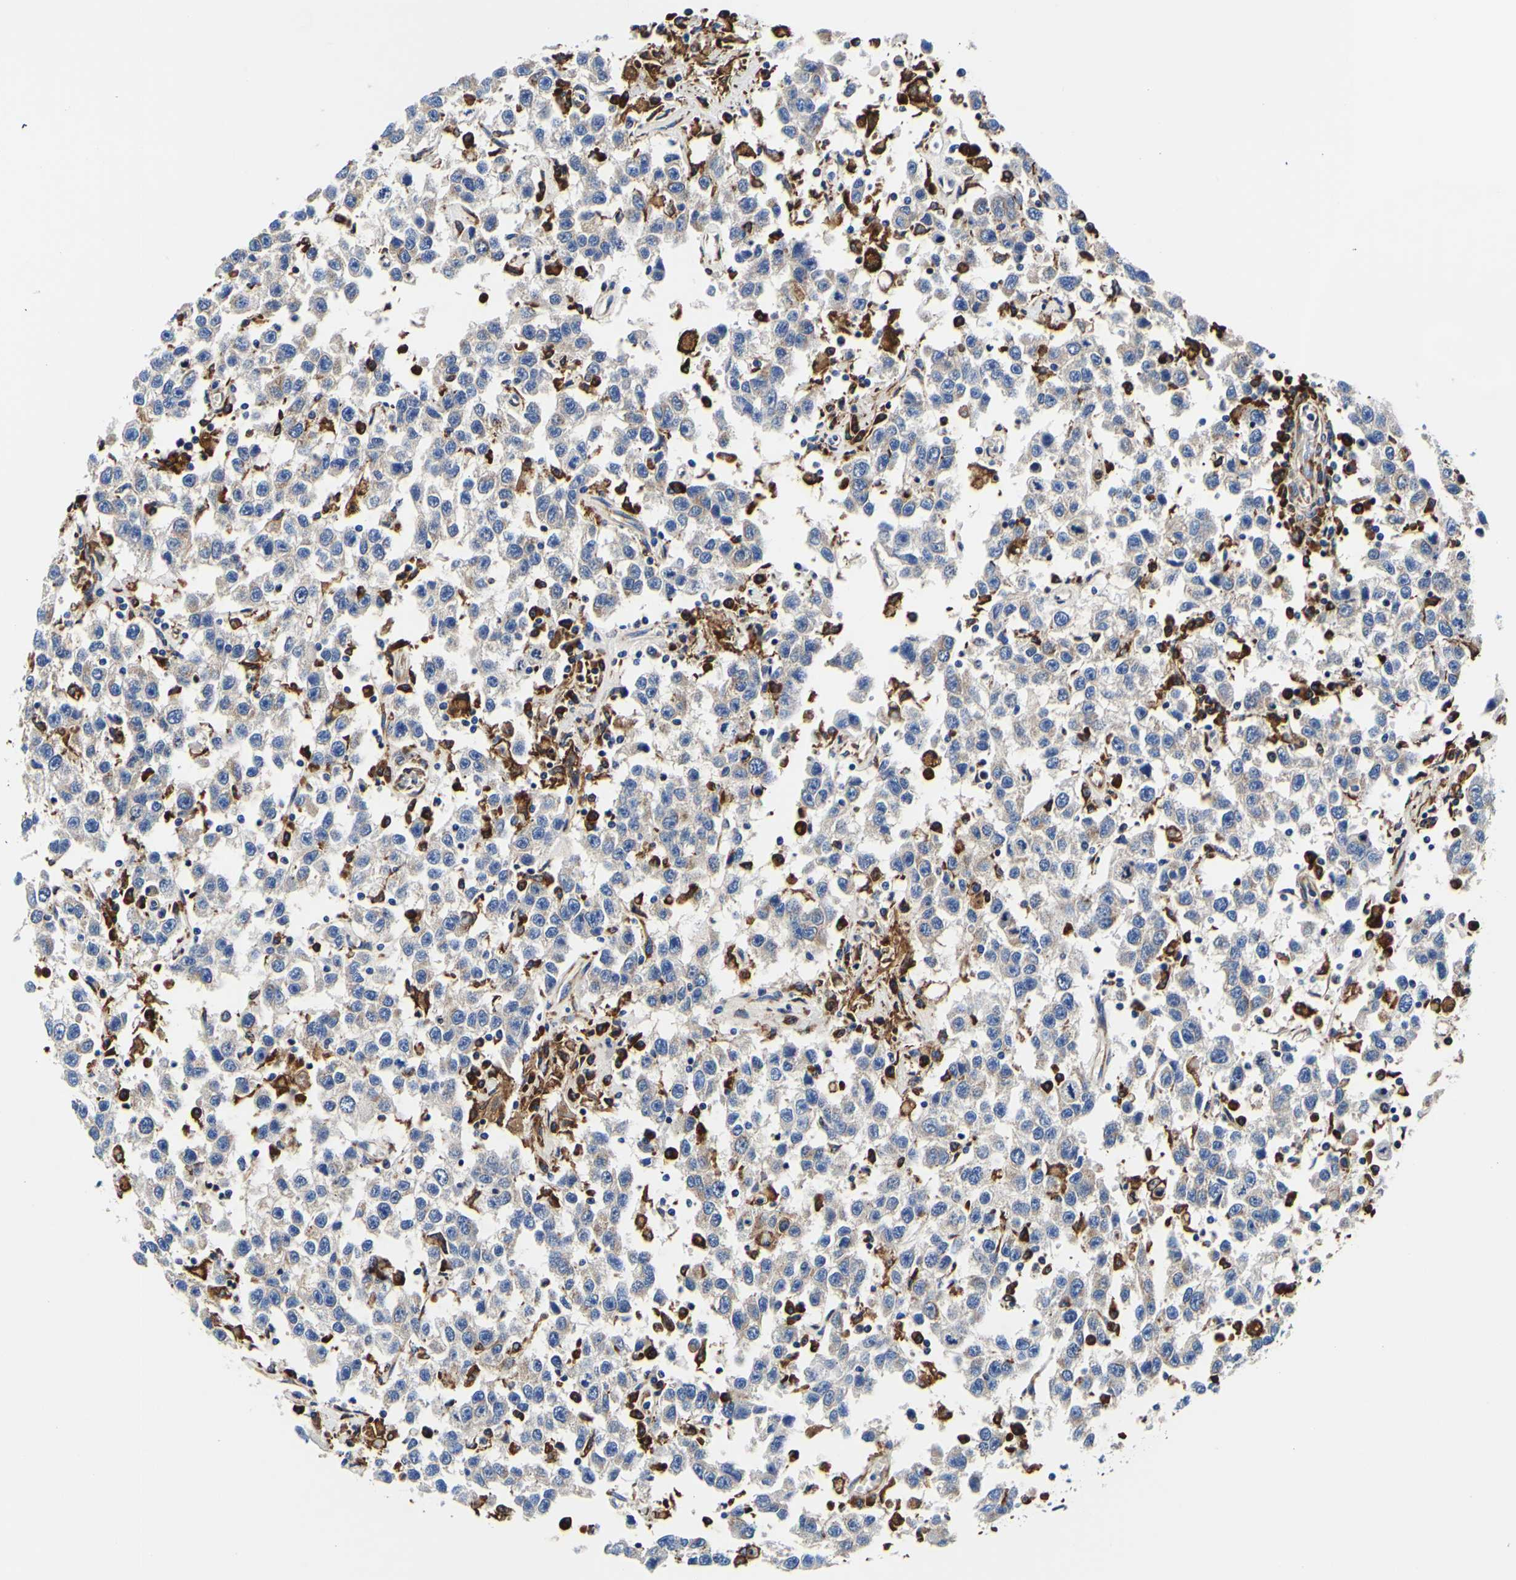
{"staining": {"intensity": "strong", "quantity": "<25%", "location": "cytoplasmic/membranous"}, "tissue": "testis cancer", "cell_type": "Tumor cells", "image_type": "cancer", "snomed": [{"axis": "morphology", "description": "Seminoma, NOS"}, {"axis": "topography", "description": "Testis"}], "caption": "Brown immunohistochemical staining in testis cancer (seminoma) shows strong cytoplasmic/membranous staining in about <25% of tumor cells.", "gene": "P4HB", "patient": {"sex": "male", "age": 41}}